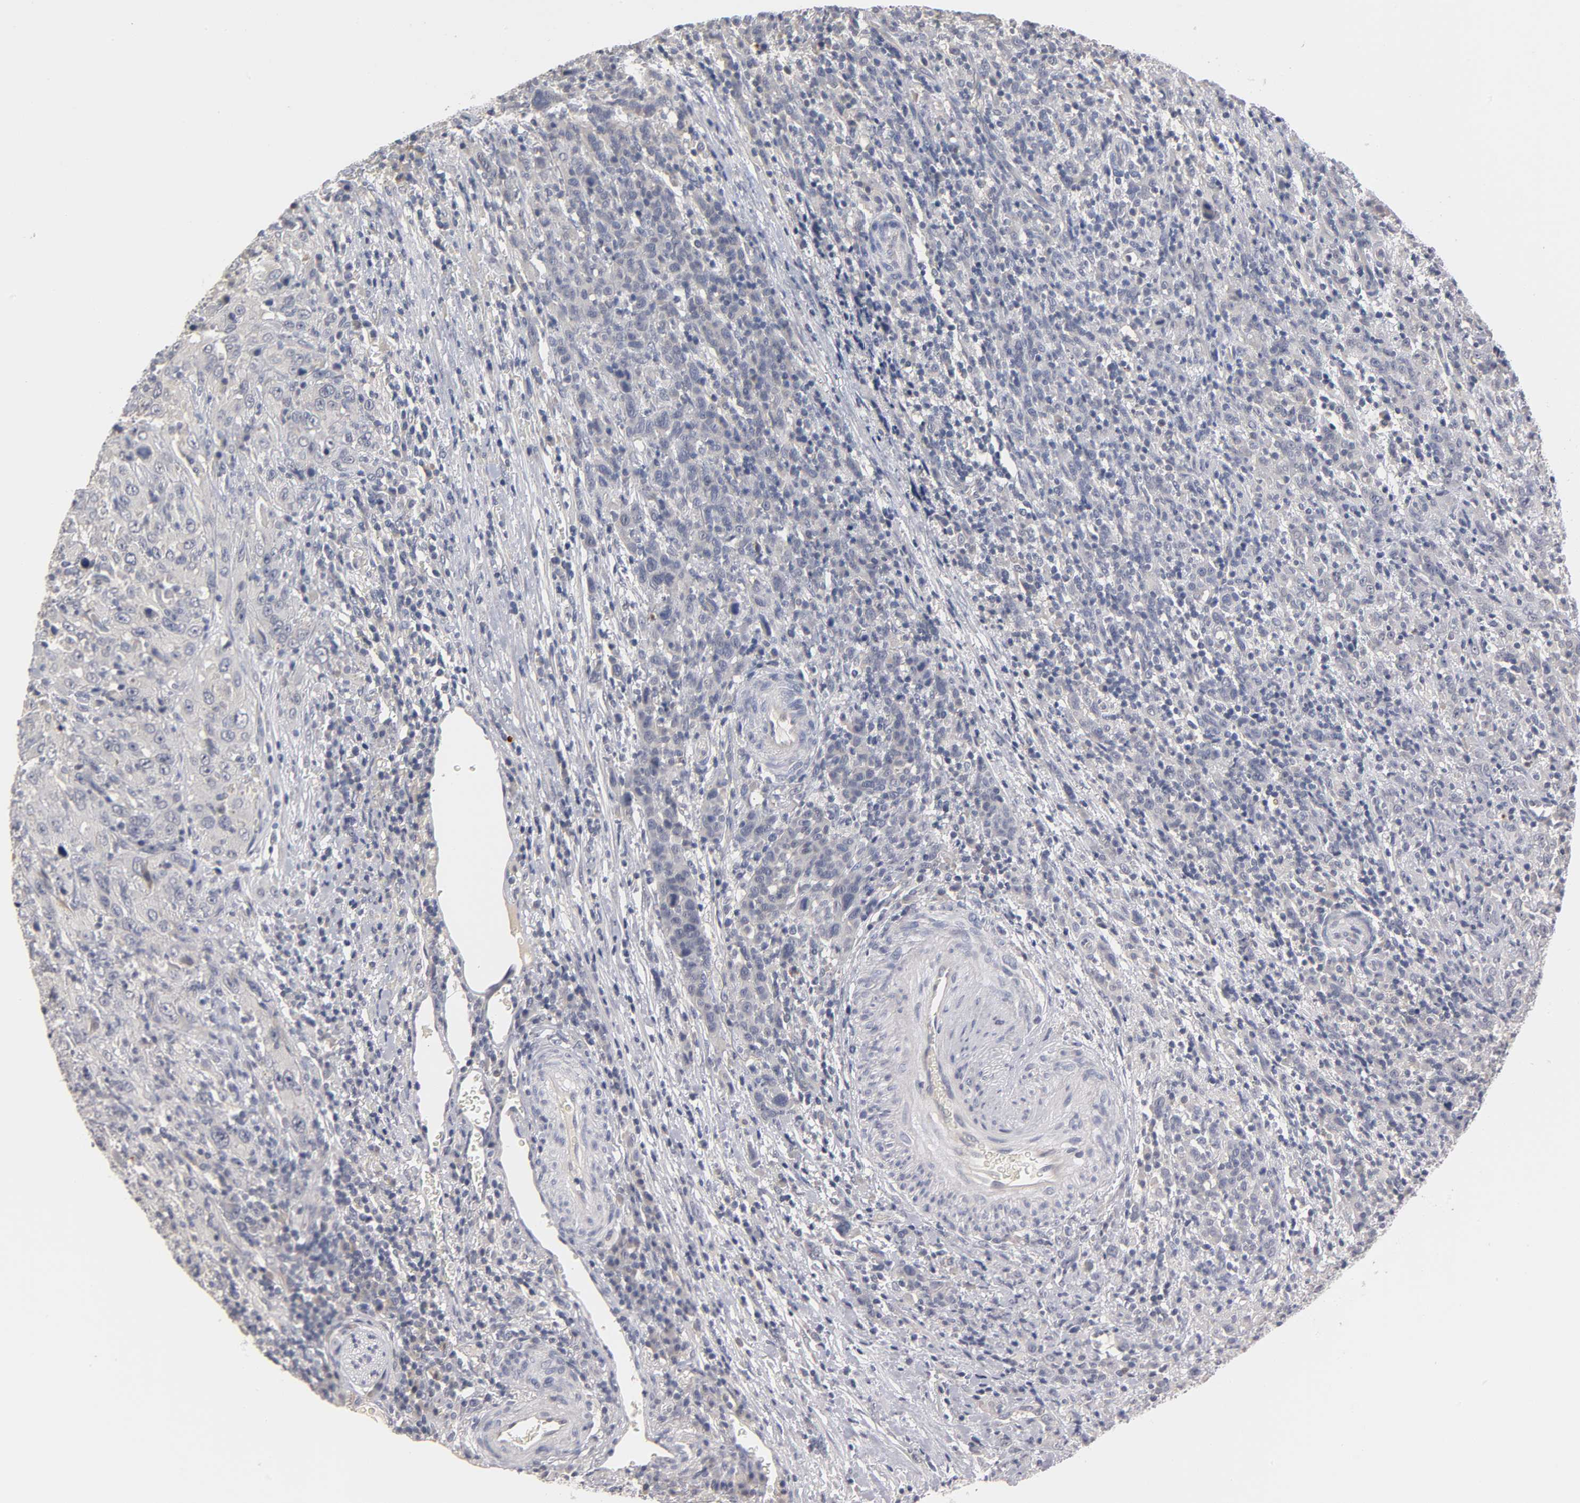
{"staining": {"intensity": "negative", "quantity": "none", "location": "none"}, "tissue": "urothelial cancer", "cell_type": "Tumor cells", "image_type": "cancer", "snomed": [{"axis": "morphology", "description": "Urothelial carcinoma, High grade"}, {"axis": "topography", "description": "Urinary bladder"}], "caption": "Immunohistochemistry (IHC) histopathology image of high-grade urothelial carcinoma stained for a protein (brown), which displays no staining in tumor cells.", "gene": "OVOL1", "patient": {"sex": "male", "age": 61}}